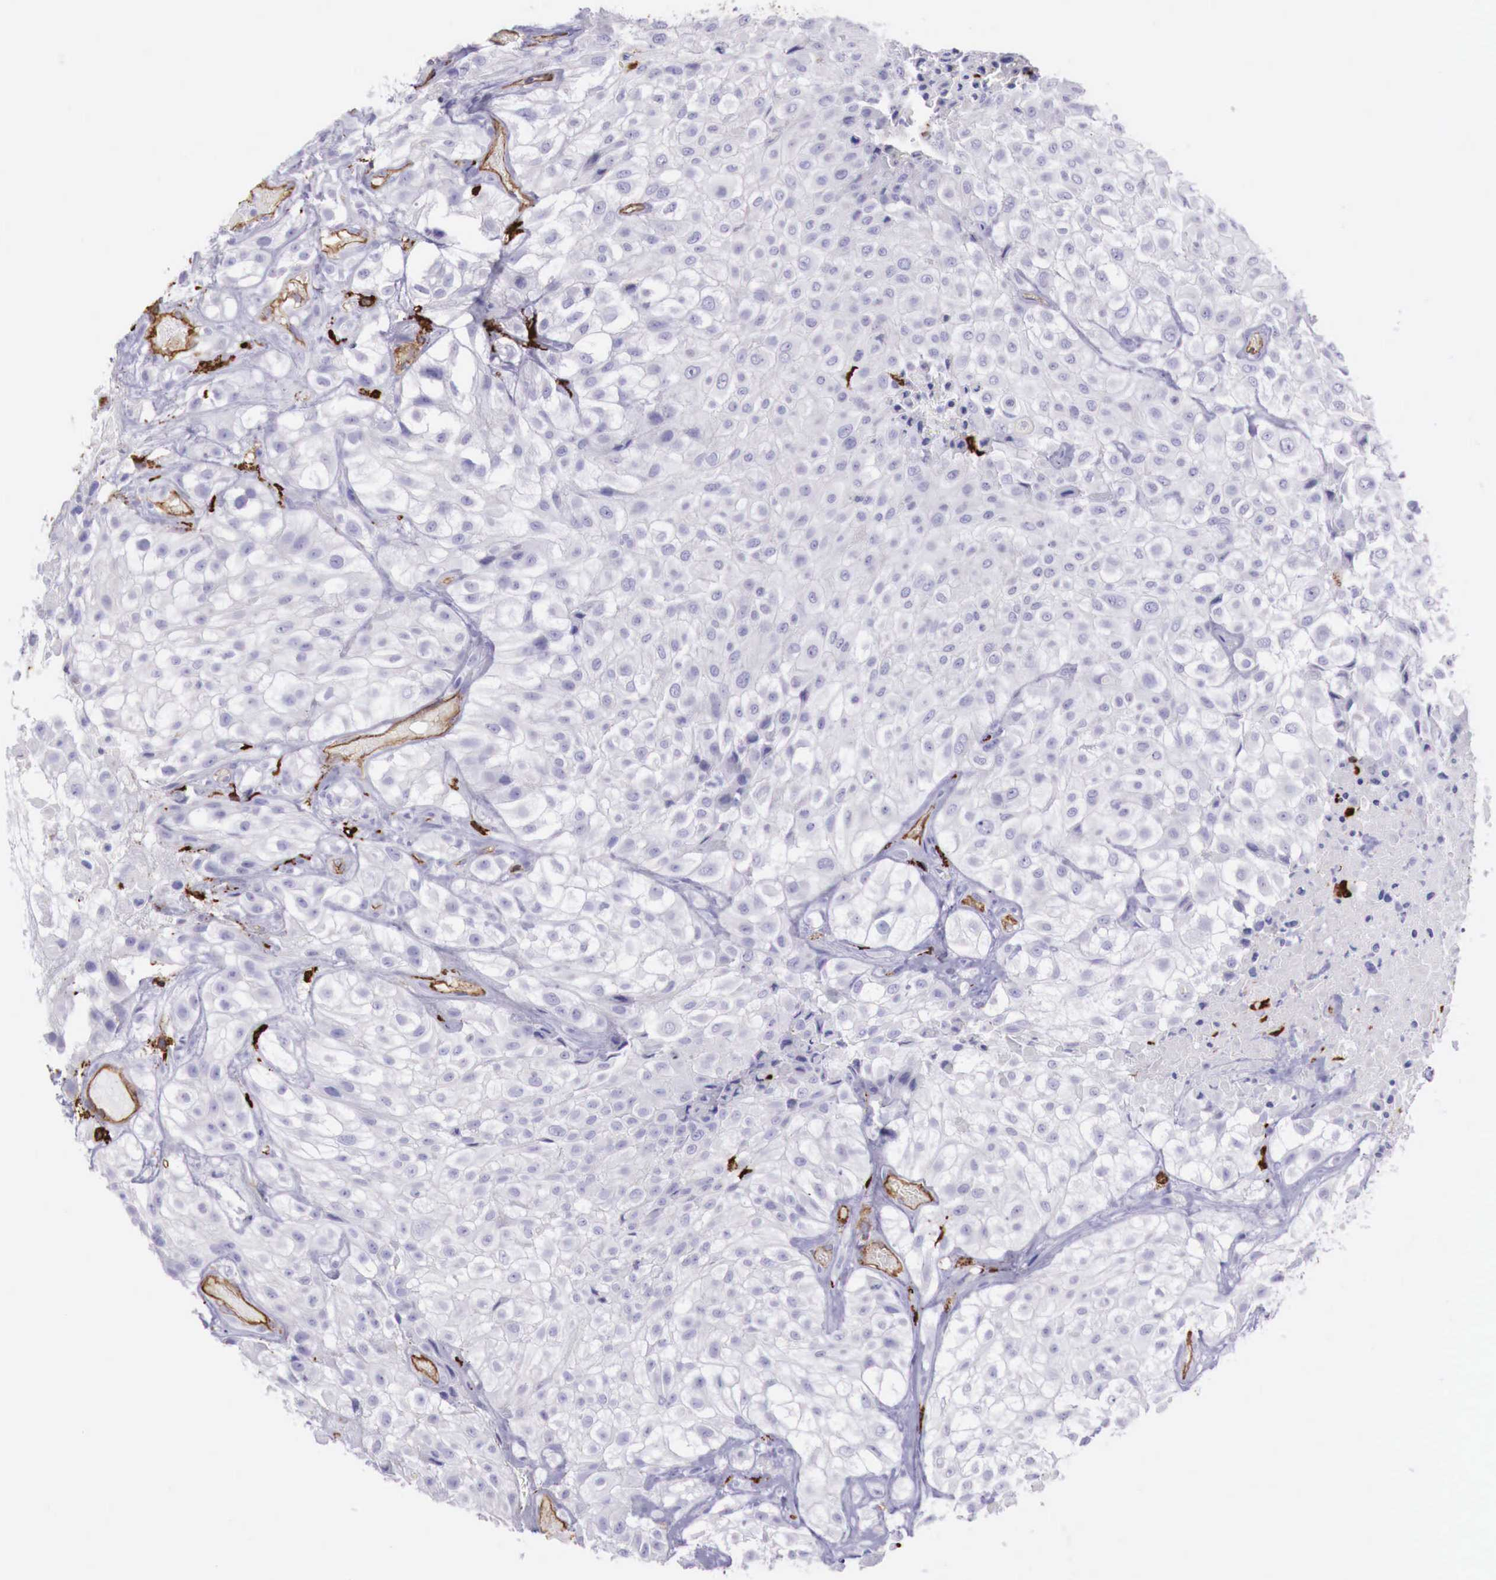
{"staining": {"intensity": "negative", "quantity": "none", "location": "none"}, "tissue": "urothelial cancer", "cell_type": "Tumor cells", "image_type": "cancer", "snomed": [{"axis": "morphology", "description": "Urothelial carcinoma, High grade"}, {"axis": "topography", "description": "Urinary bladder"}], "caption": "Urothelial carcinoma (high-grade) was stained to show a protein in brown. There is no significant staining in tumor cells.", "gene": "MSR1", "patient": {"sex": "male", "age": 56}}